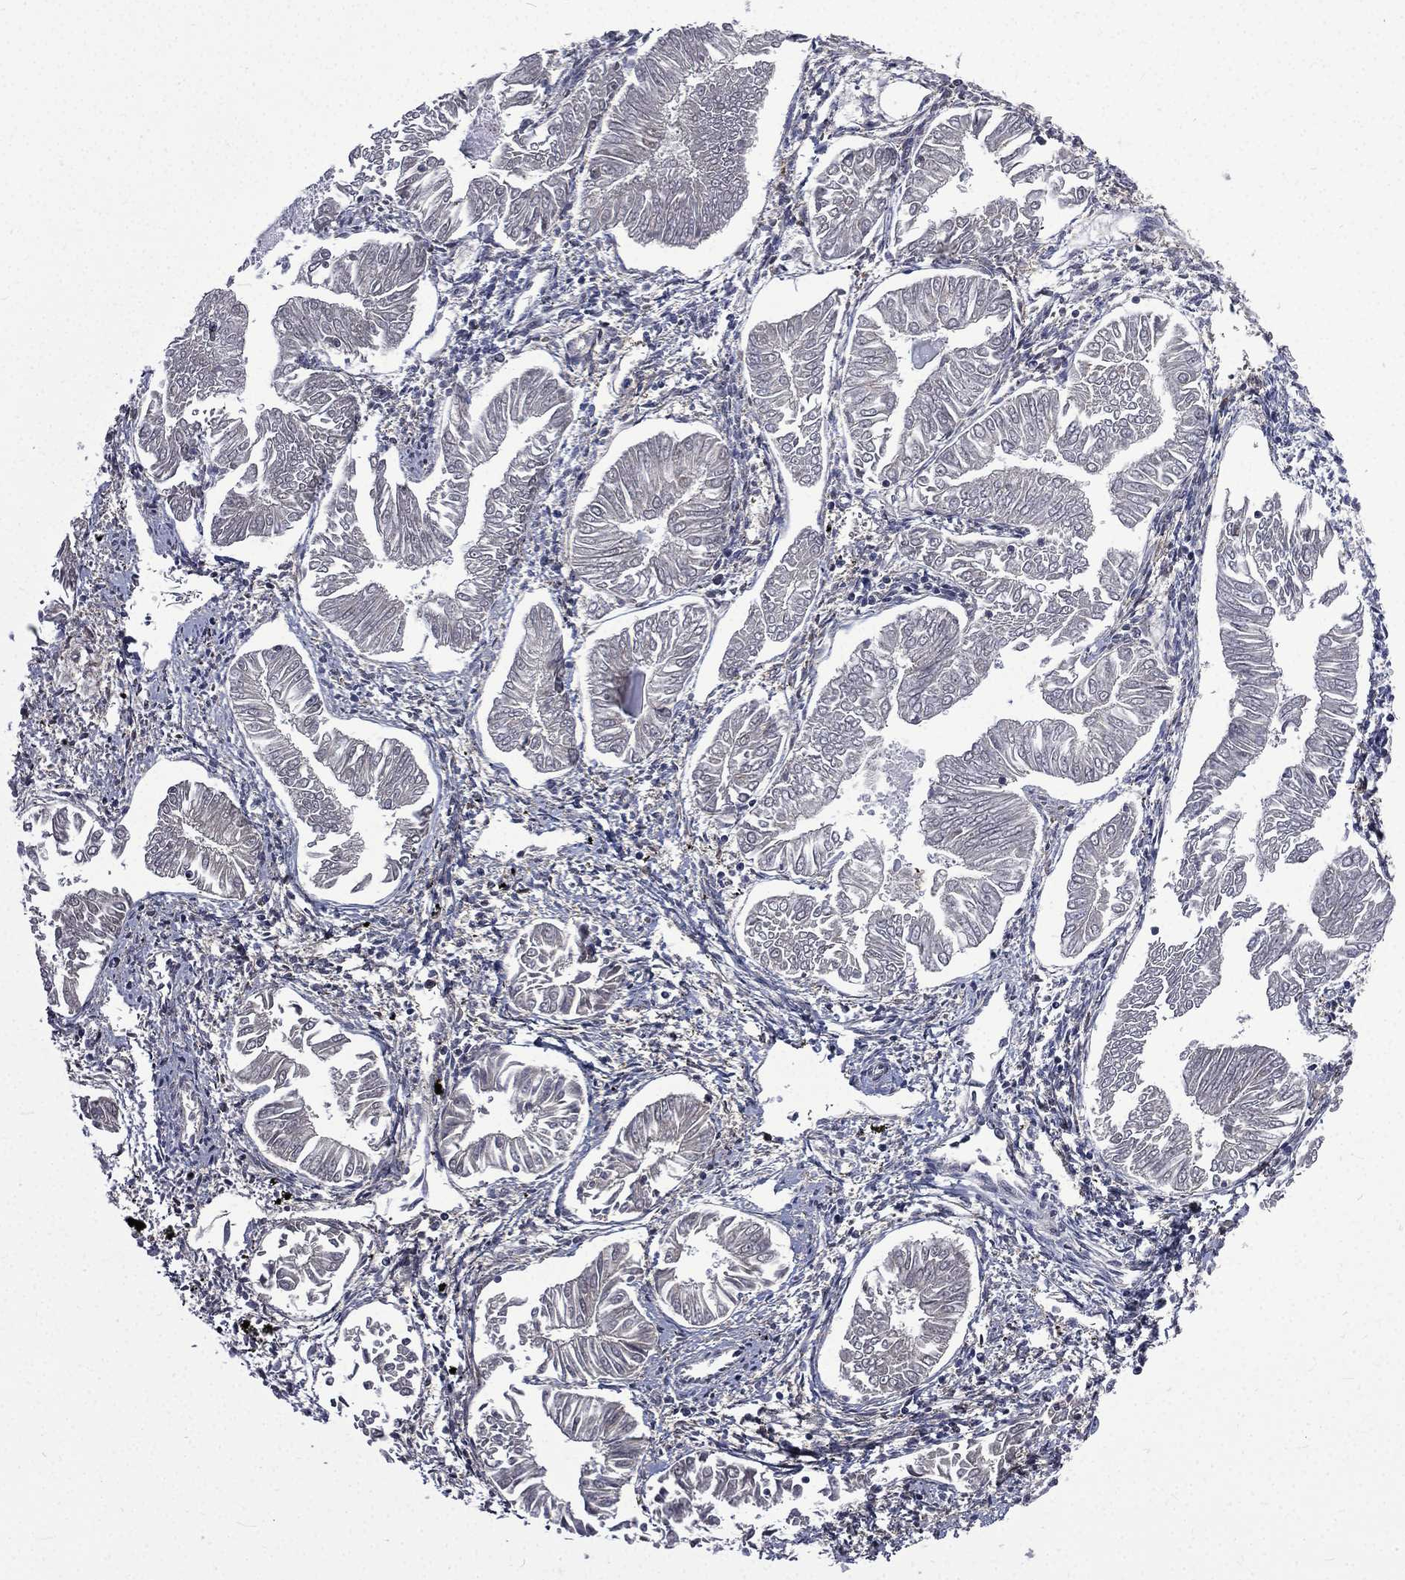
{"staining": {"intensity": "negative", "quantity": "none", "location": "none"}, "tissue": "endometrial cancer", "cell_type": "Tumor cells", "image_type": "cancer", "snomed": [{"axis": "morphology", "description": "Adenocarcinoma, NOS"}, {"axis": "topography", "description": "Endometrium"}], "caption": "Tumor cells show no significant staining in endometrial cancer.", "gene": "FGG", "patient": {"sex": "female", "age": 53}}